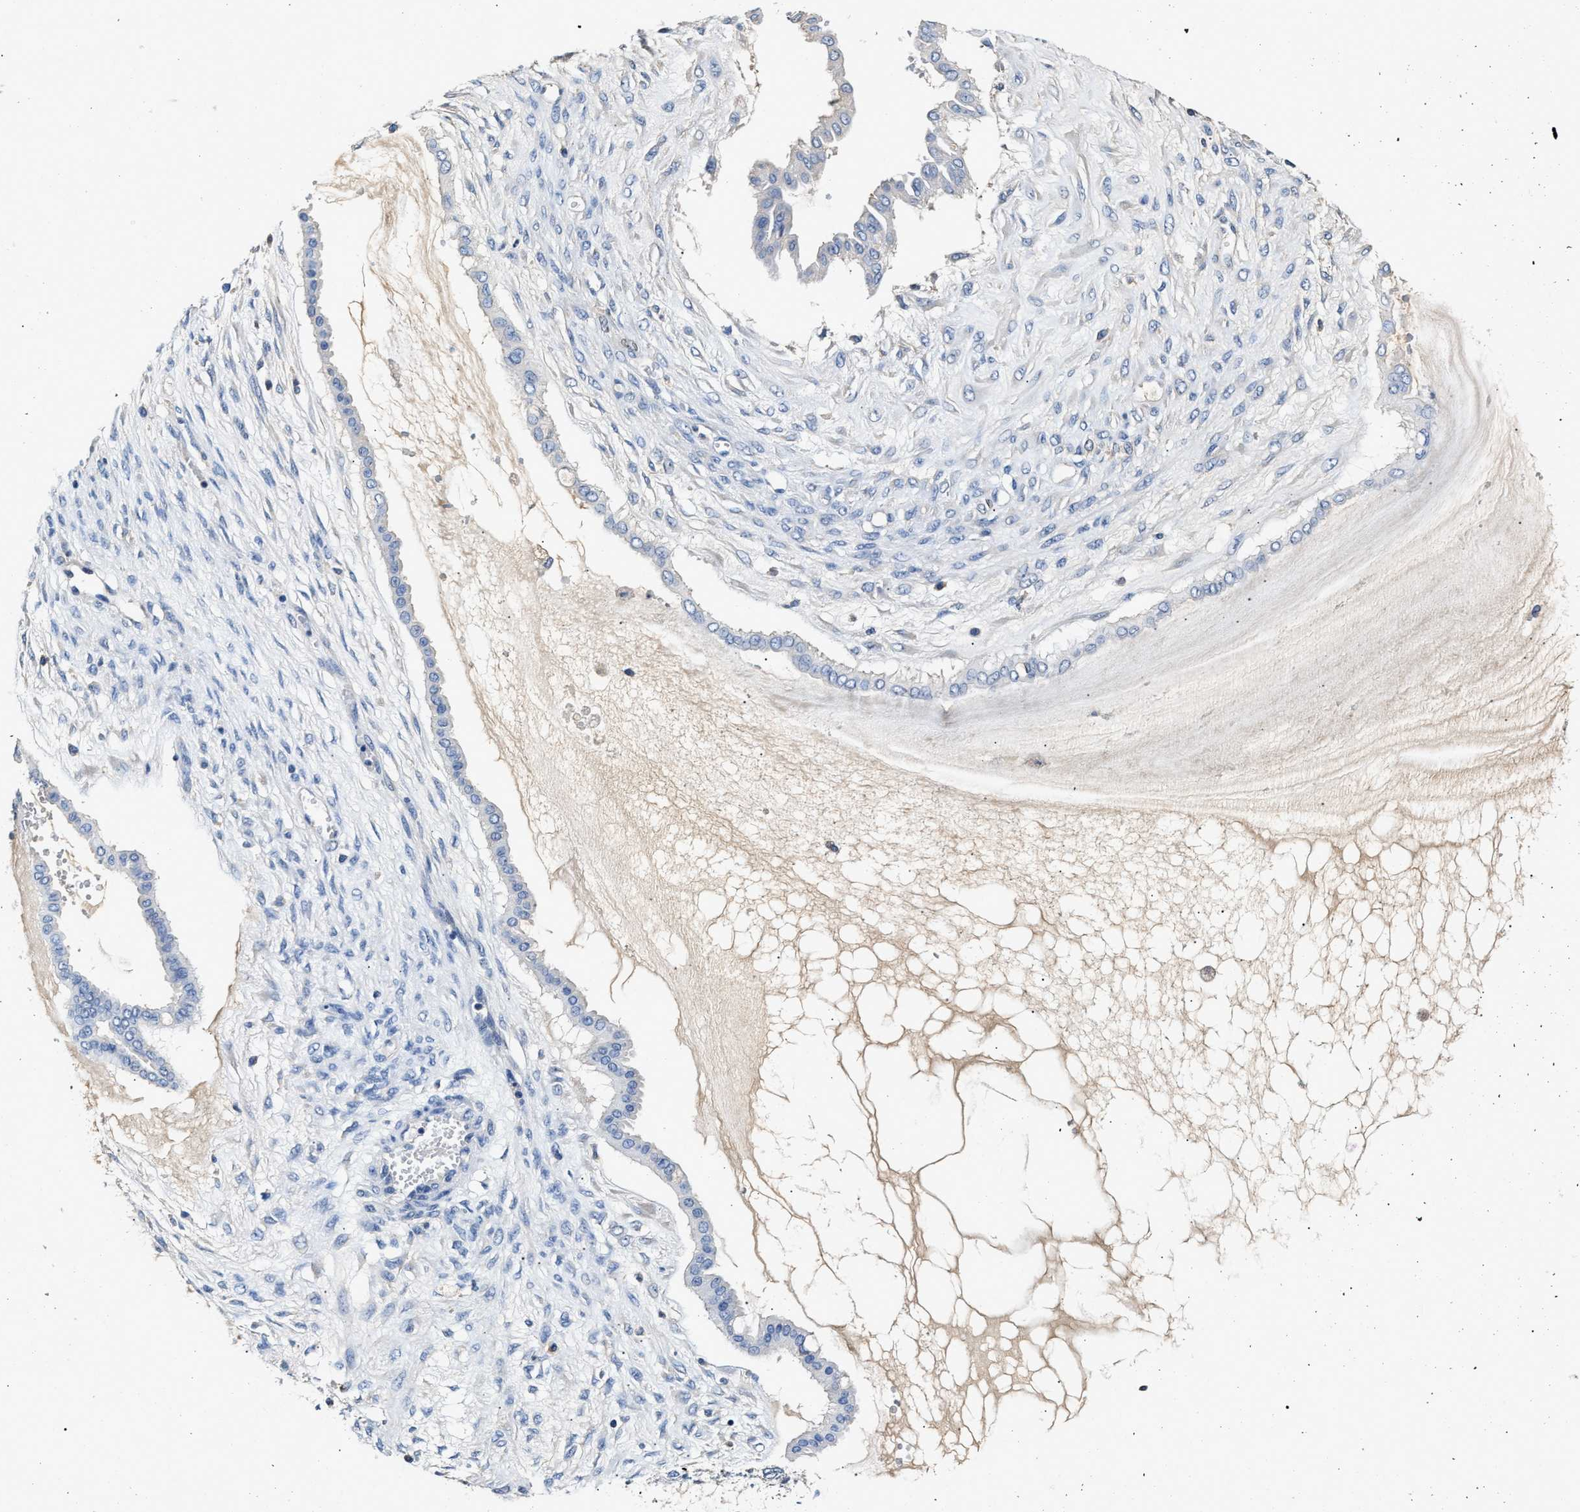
{"staining": {"intensity": "negative", "quantity": "none", "location": "none"}, "tissue": "ovarian cancer", "cell_type": "Tumor cells", "image_type": "cancer", "snomed": [{"axis": "morphology", "description": "Cystadenocarcinoma, mucinous, NOS"}, {"axis": "topography", "description": "Ovary"}], "caption": "Micrograph shows no protein expression in tumor cells of ovarian mucinous cystadenocarcinoma tissue.", "gene": "SLCO2B1", "patient": {"sex": "female", "age": 73}}